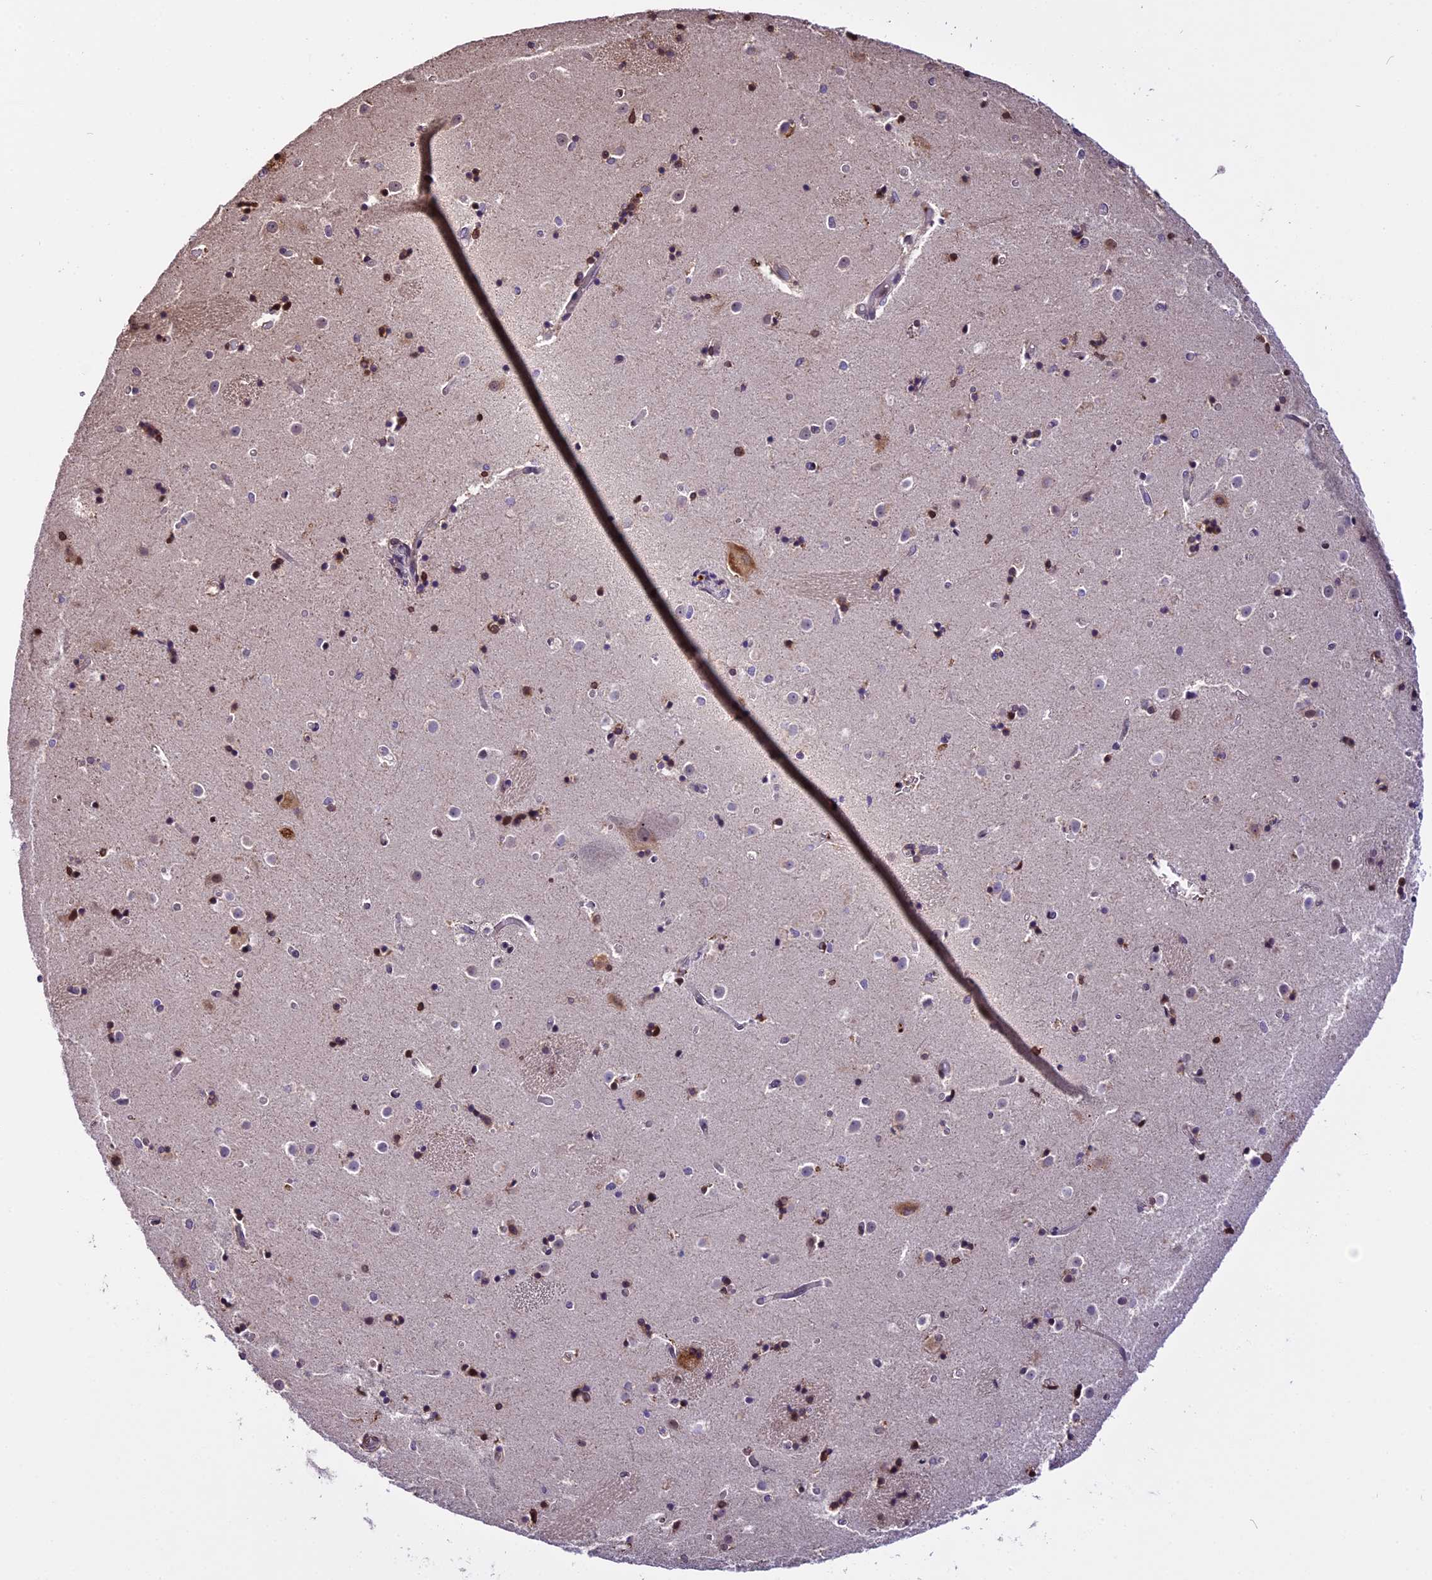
{"staining": {"intensity": "moderate", "quantity": "<25%", "location": "nuclear"}, "tissue": "caudate", "cell_type": "Glial cells", "image_type": "normal", "snomed": [{"axis": "morphology", "description": "Normal tissue, NOS"}, {"axis": "topography", "description": "Lateral ventricle wall"}], "caption": "Immunohistochemical staining of unremarkable caudate displays <25% levels of moderate nuclear protein positivity in approximately <25% of glial cells.", "gene": "HERPUD1", "patient": {"sex": "female", "age": 52}}